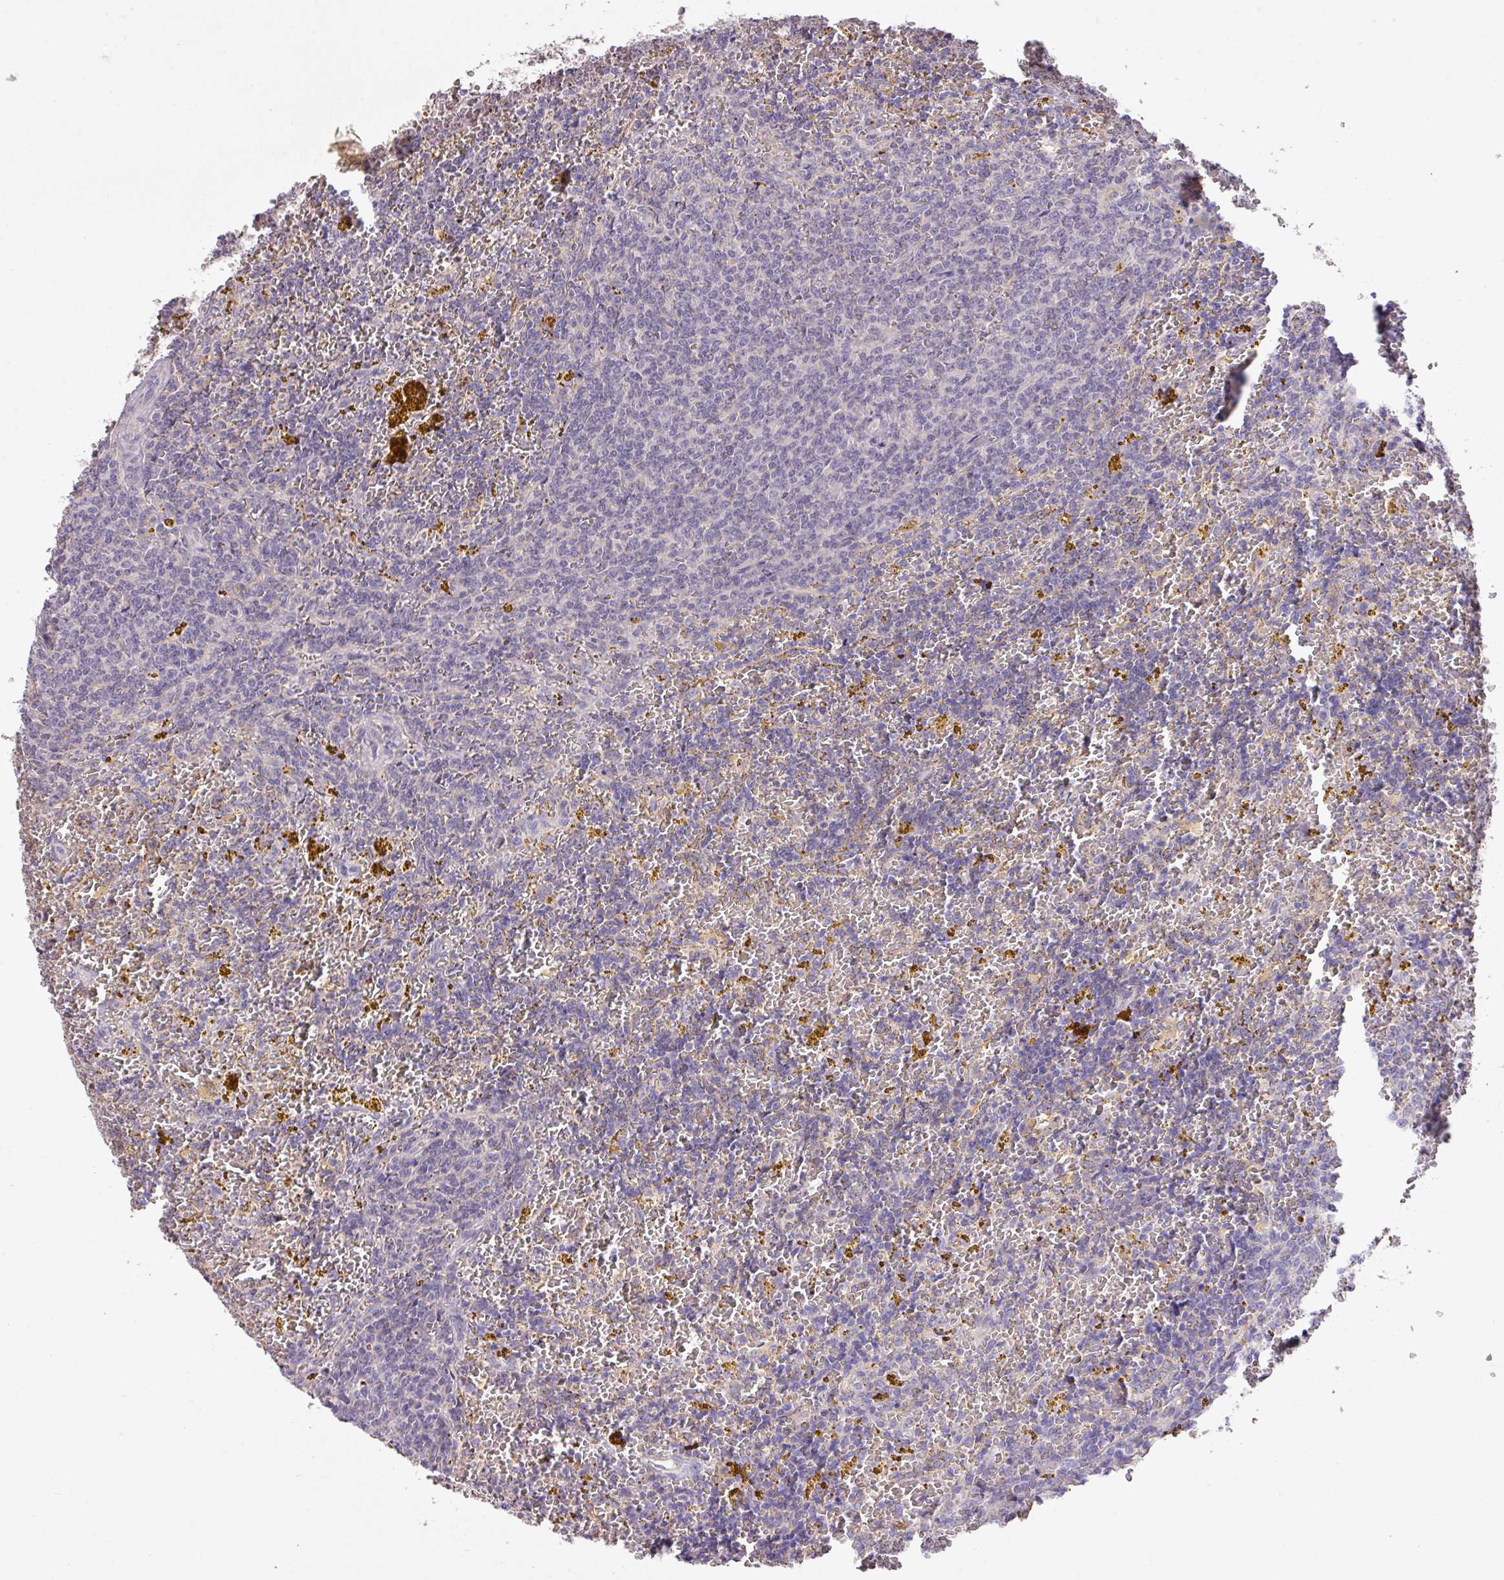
{"staining": {"intensity": "negative", "quantity": "none", "location": "none"}, "tissue": "lymphoma", "cell_type": "Tumor cells", "image_type": "cancer", "snomed": [{"axis": "morphology", "description": "Malignant lymphoma, non-Hodgkin's type, Low grade"}, {"axis": "topography", "description": "Spleen"}, {"axis": "topography", "description": "Lymph node"}], "caption": "Lymphoma was stained to show a protein in brown. There is no significant positivity in tumor cells.", "gene": "PRADC1", "patient": {"sex": "female", "age": 66}}